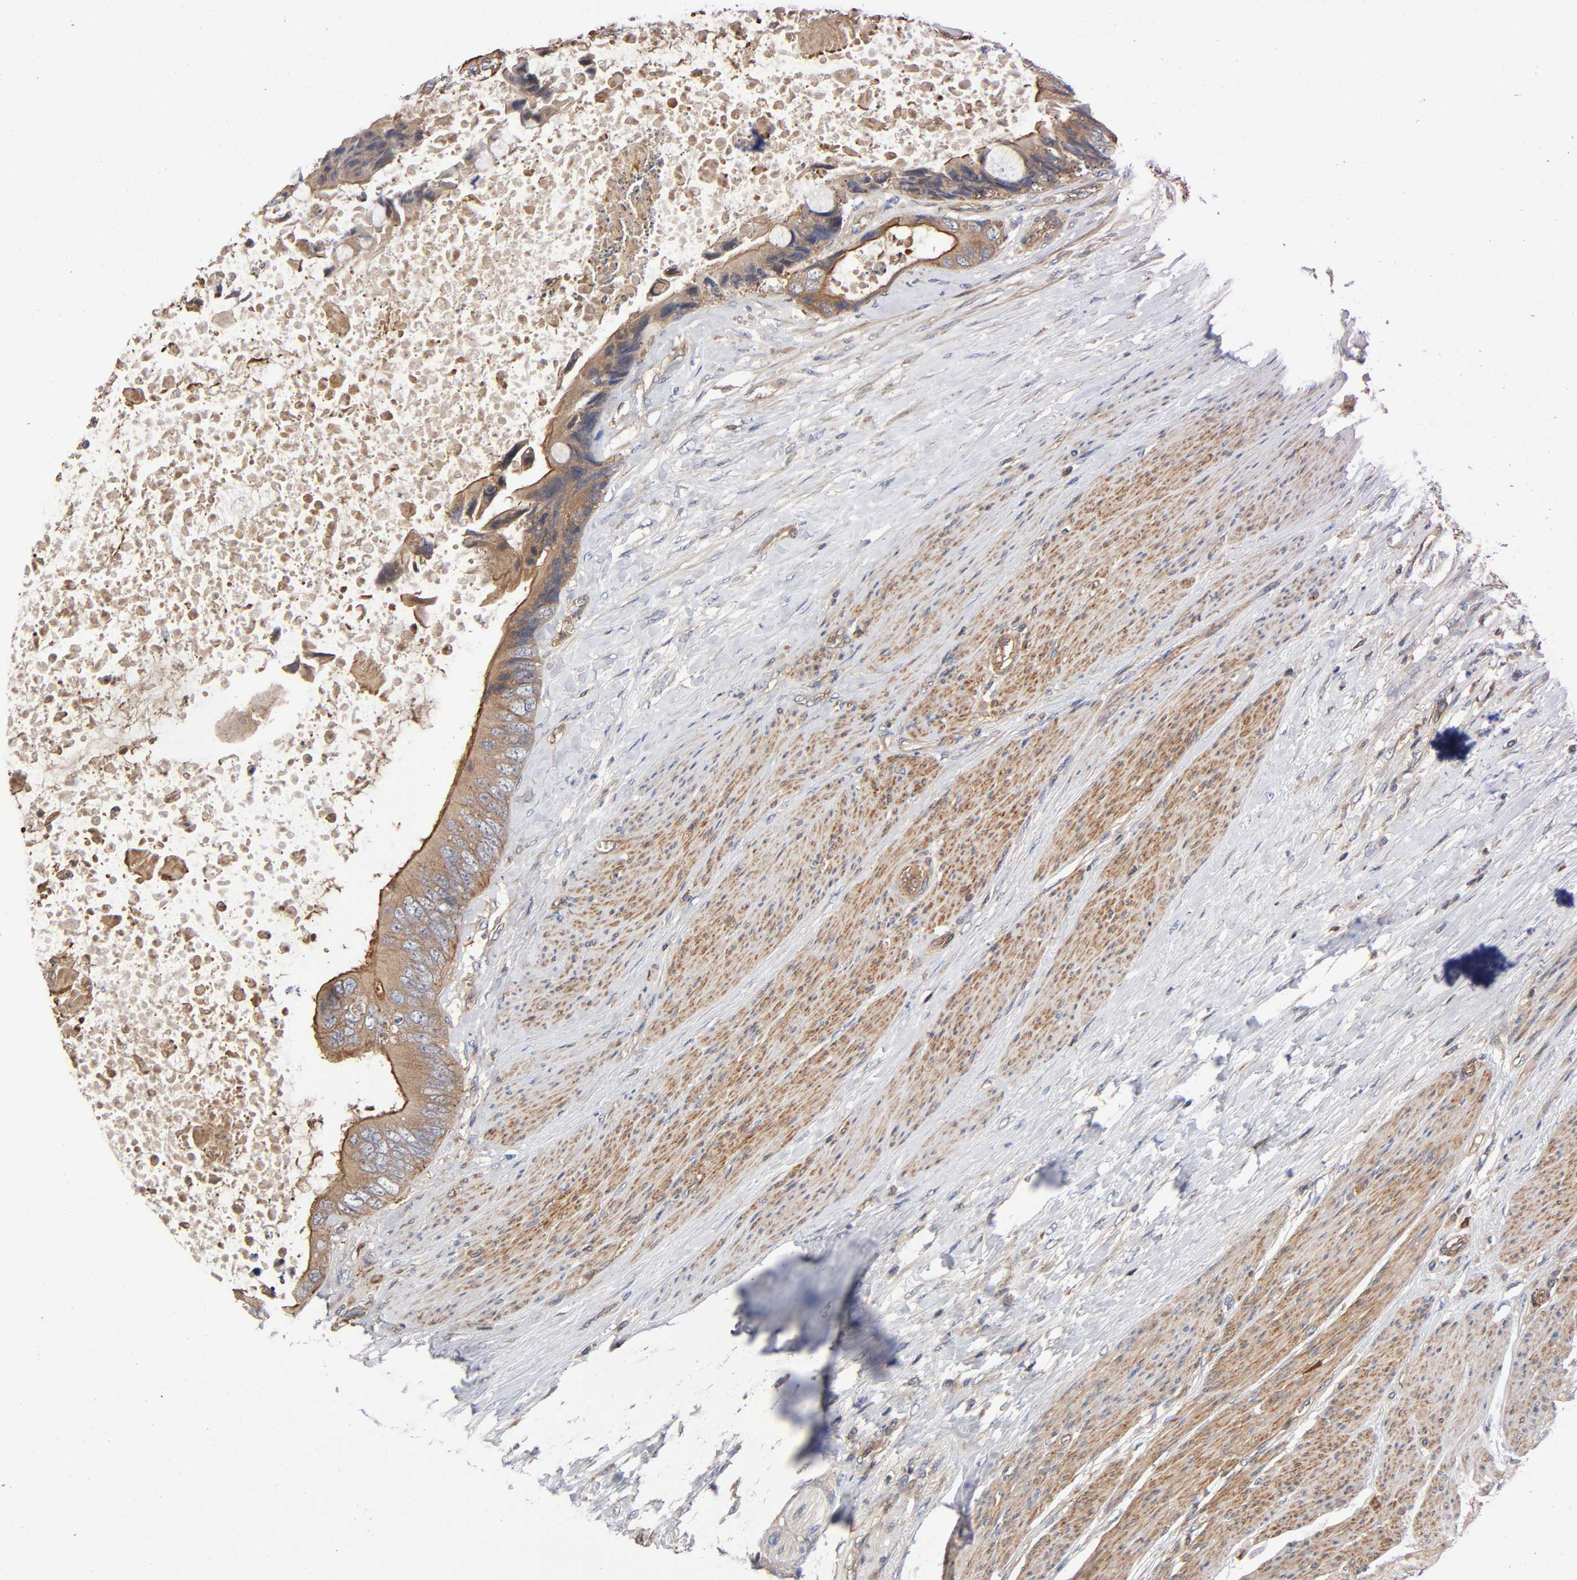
{"staining": {"intensity": "moderate", "quantity": ">75%", "location": "cytoplasmic/membranous"}, "tissue": "colorectal cancer", "cell_type": "Tumor cells", "image_type": "cancer", "snomed": [{"axis": "morphology", "description": "Adenocarcinoma, NOS"}, {"axis": "topography", "description": "Rectum"}], "caption": "DAB (3,3'-diaminobenzidine) immunohistochemical staining of human colorectal cancer (adenocarcinoma) reveals moderate cytoplasmic/membranous protein positivity in approximately >75% of tumor cells. (Stains: DAB (3,3'-diaminobenzidine) in brown, nuclei in blue, Microscopy: brightfield microscopy at high magnification).", "gene": "LAMTOR2", "patient": {"sex": "female", "age": 77}}